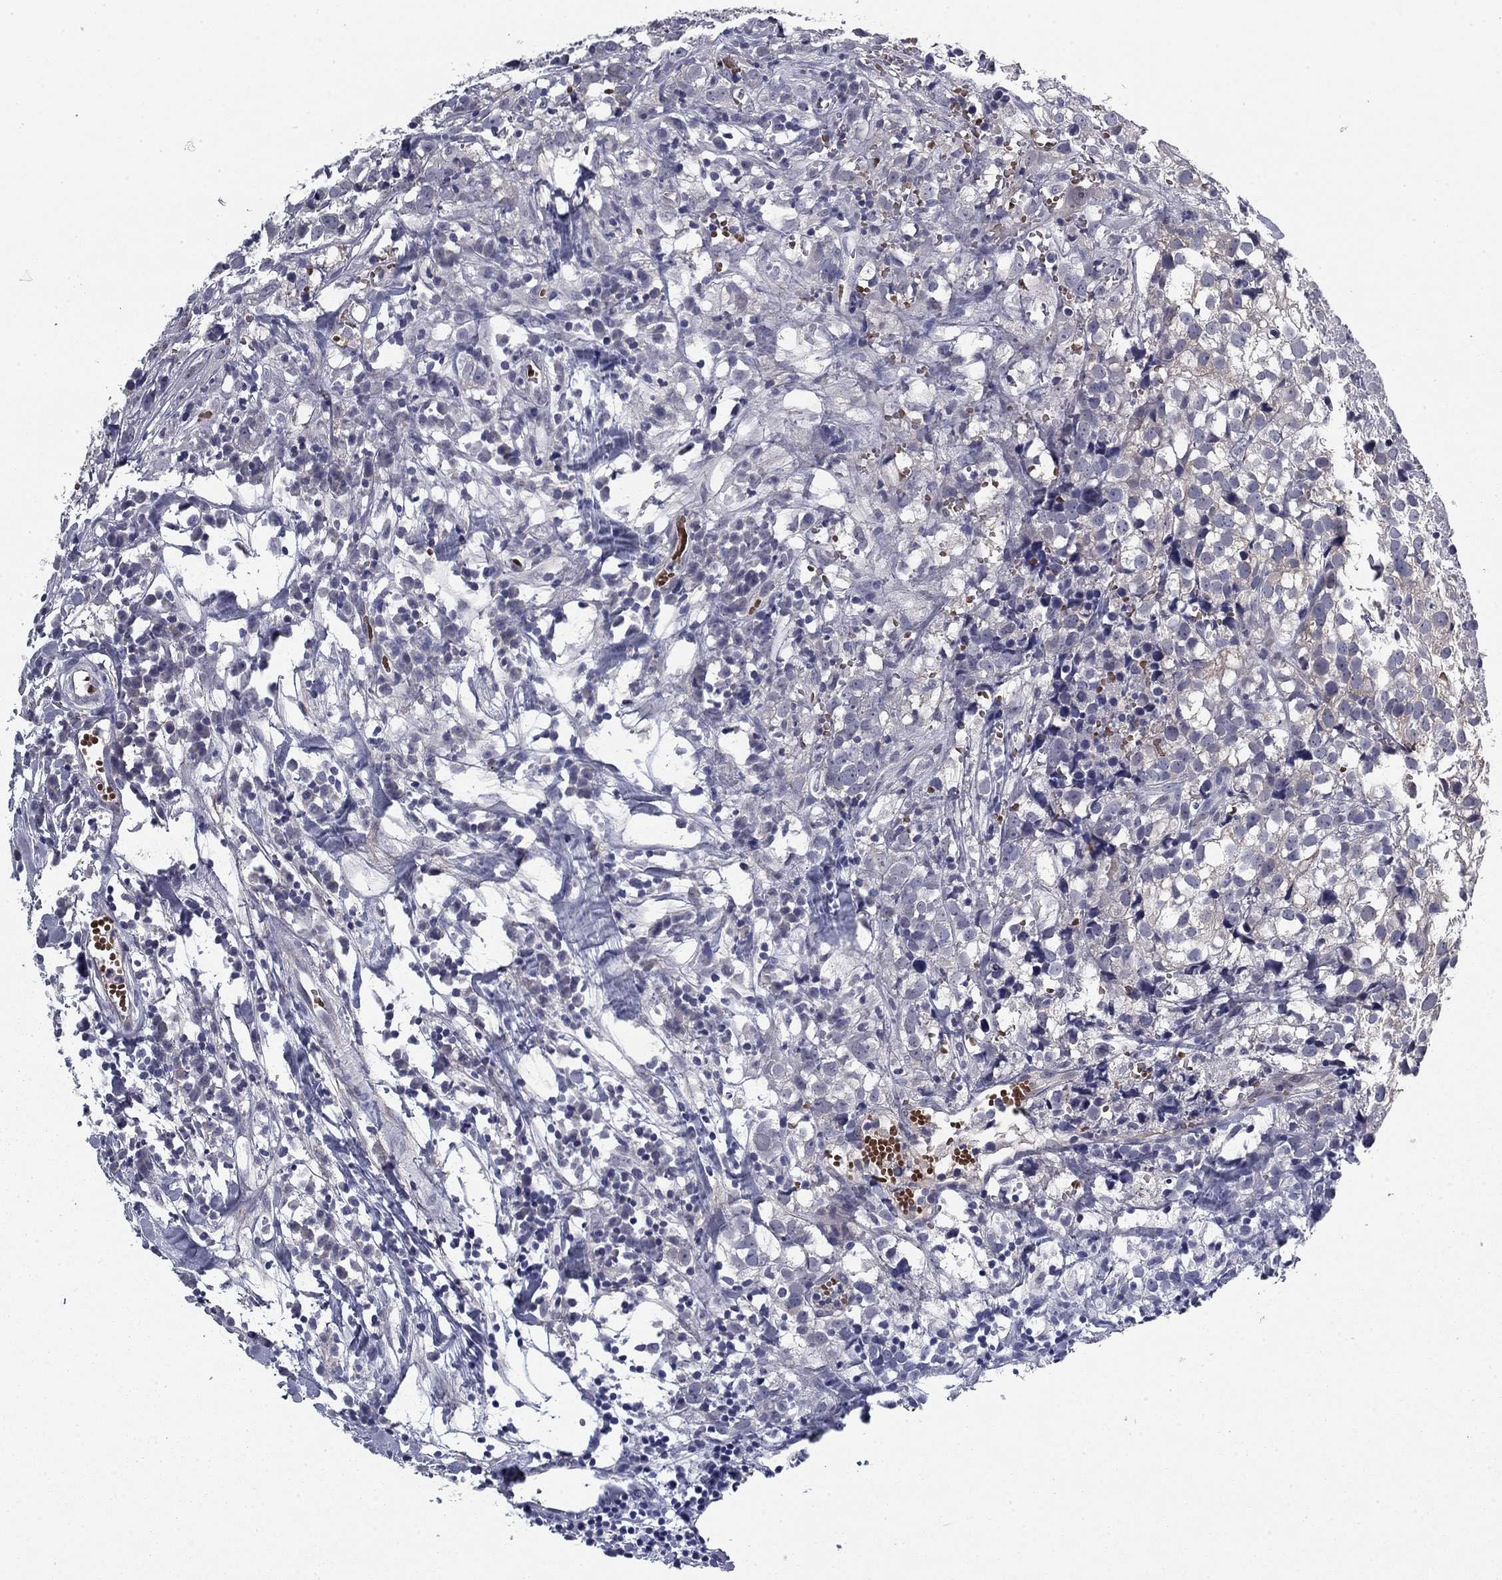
{"staining": {"intensity": "negative", "quantity": "none", "location": "none"}, "tissue": "breast cancer", "cell_type": "Tumor cells", "image_type": "cancer", "snomed": [{"axis": "morphology", "description": "Duct carcinoma"}, {"axis": "topography", "description": "Breast"}], "caption": "An immunohistochemistry photomicrograph of breast cancer is shown. There is no staining in tumor cells of breast cancer.", "gene": "REXO5", "patient": {"sex": "female", "age": 30}}